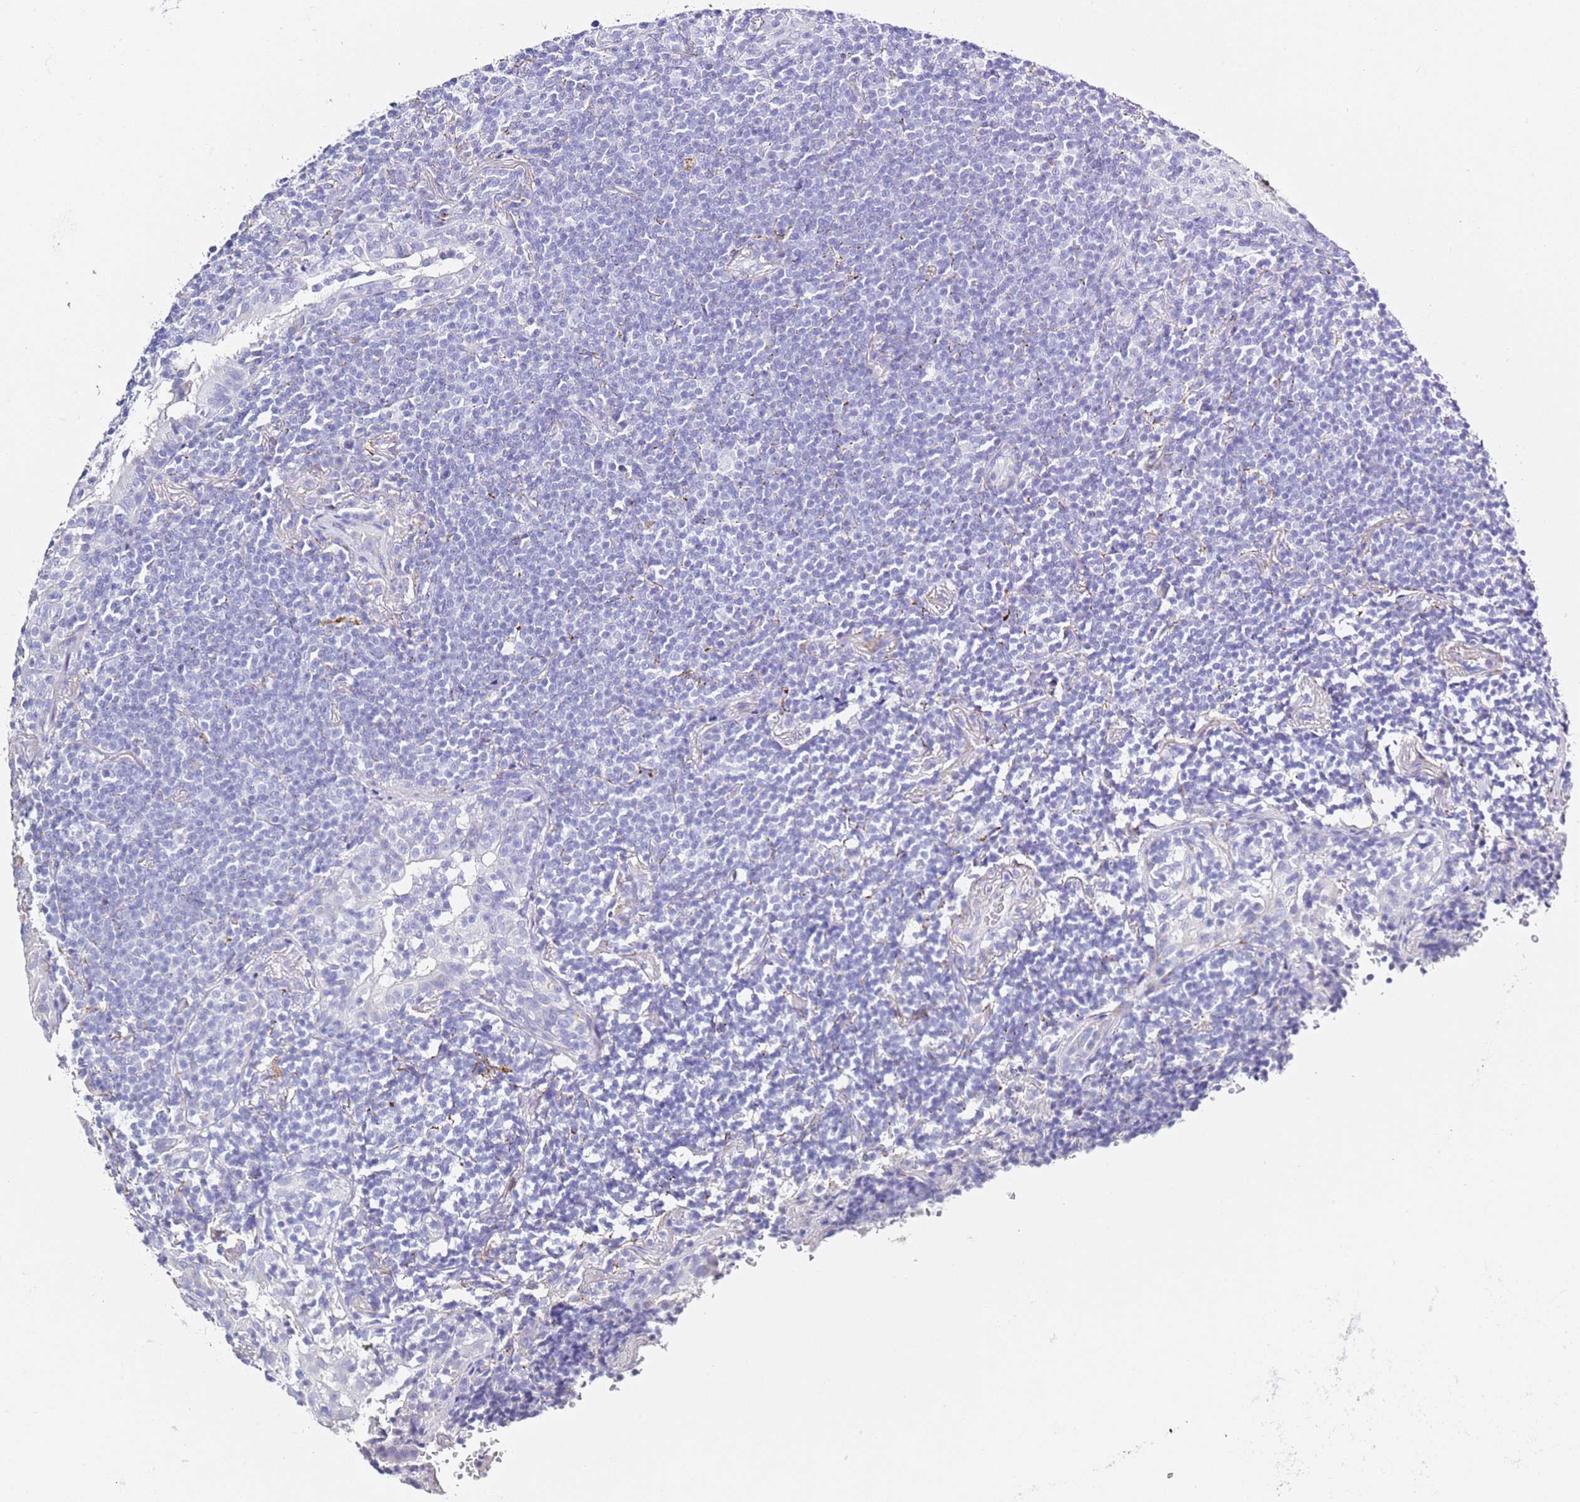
{"staining": {"intensity": "negative", "quantity": "none", "location": "none"}, "tissue": "lymphoma", "cell_type": "Tumor cells", "image_type": "cancer", "snomed": [{"axis": "morphology", "description": "Malignant lymphoma, non-Hodgkin's type, Low grade"}, {"axis": "topography", "description": "Lung"}], "caption": "The immunohistochemistry photomicrograph has no significant positivity in tumor cells of lymphoma tissue.", "gene": "PTBP2", "patient": {"sex": "female", "age": 71}}